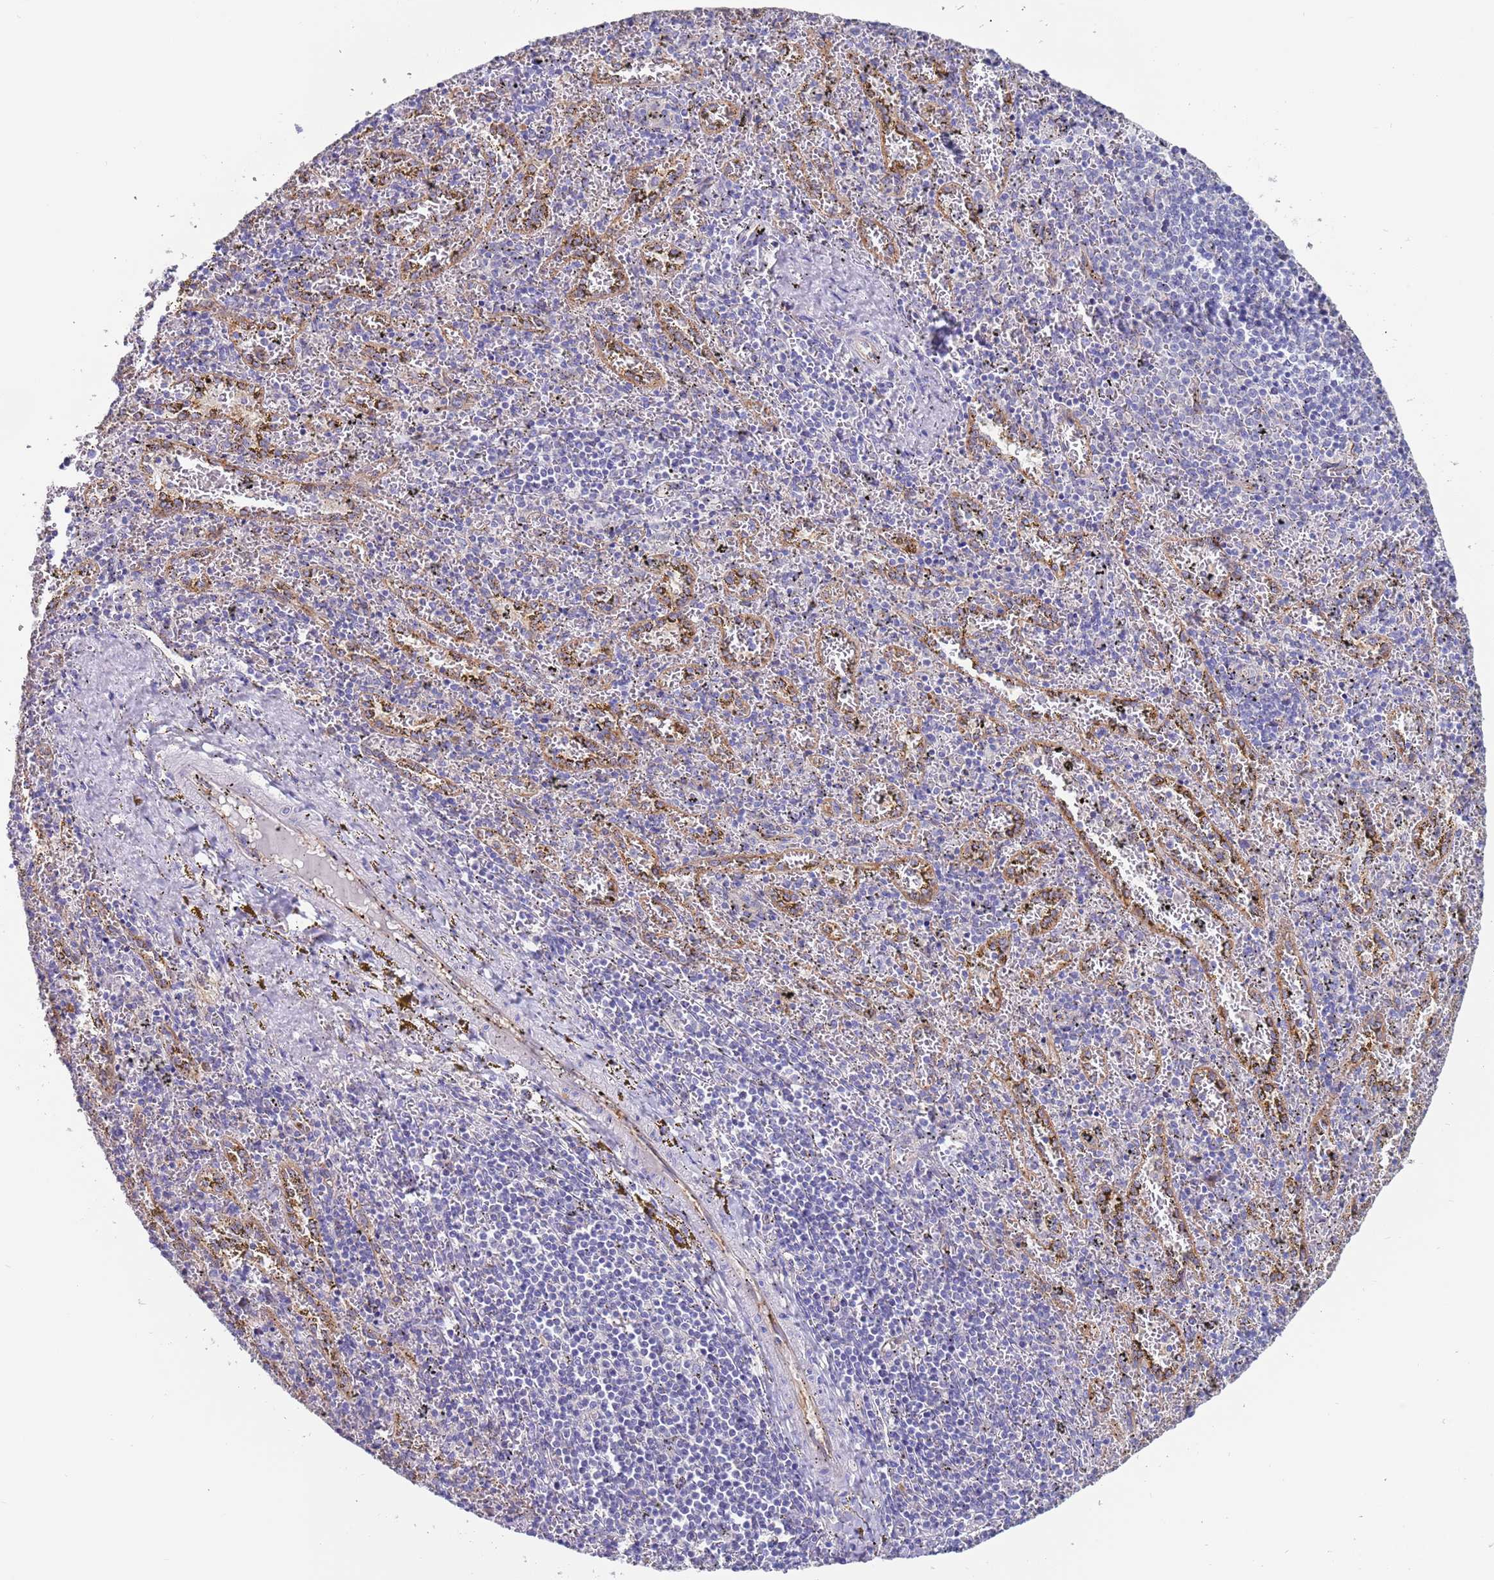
{"staining": {"intensity": "negative", "quantity": "none", "location": "none"}, "tissue": "spleen", "cell_type": "Cells in red pulp", "image_type": "normal", "snomed": [{"axis": "morphology", "description": "Normal tissue, NOS"}, {"axis": "topography", "description": "Spleen"}], "caption": "This is an IHC micrograph of unremarkable human spleen. There is no positivity in cells in red pulp.", "gene": "ENSG00000286098", "patient": {"sex": "male", "age": 11}}